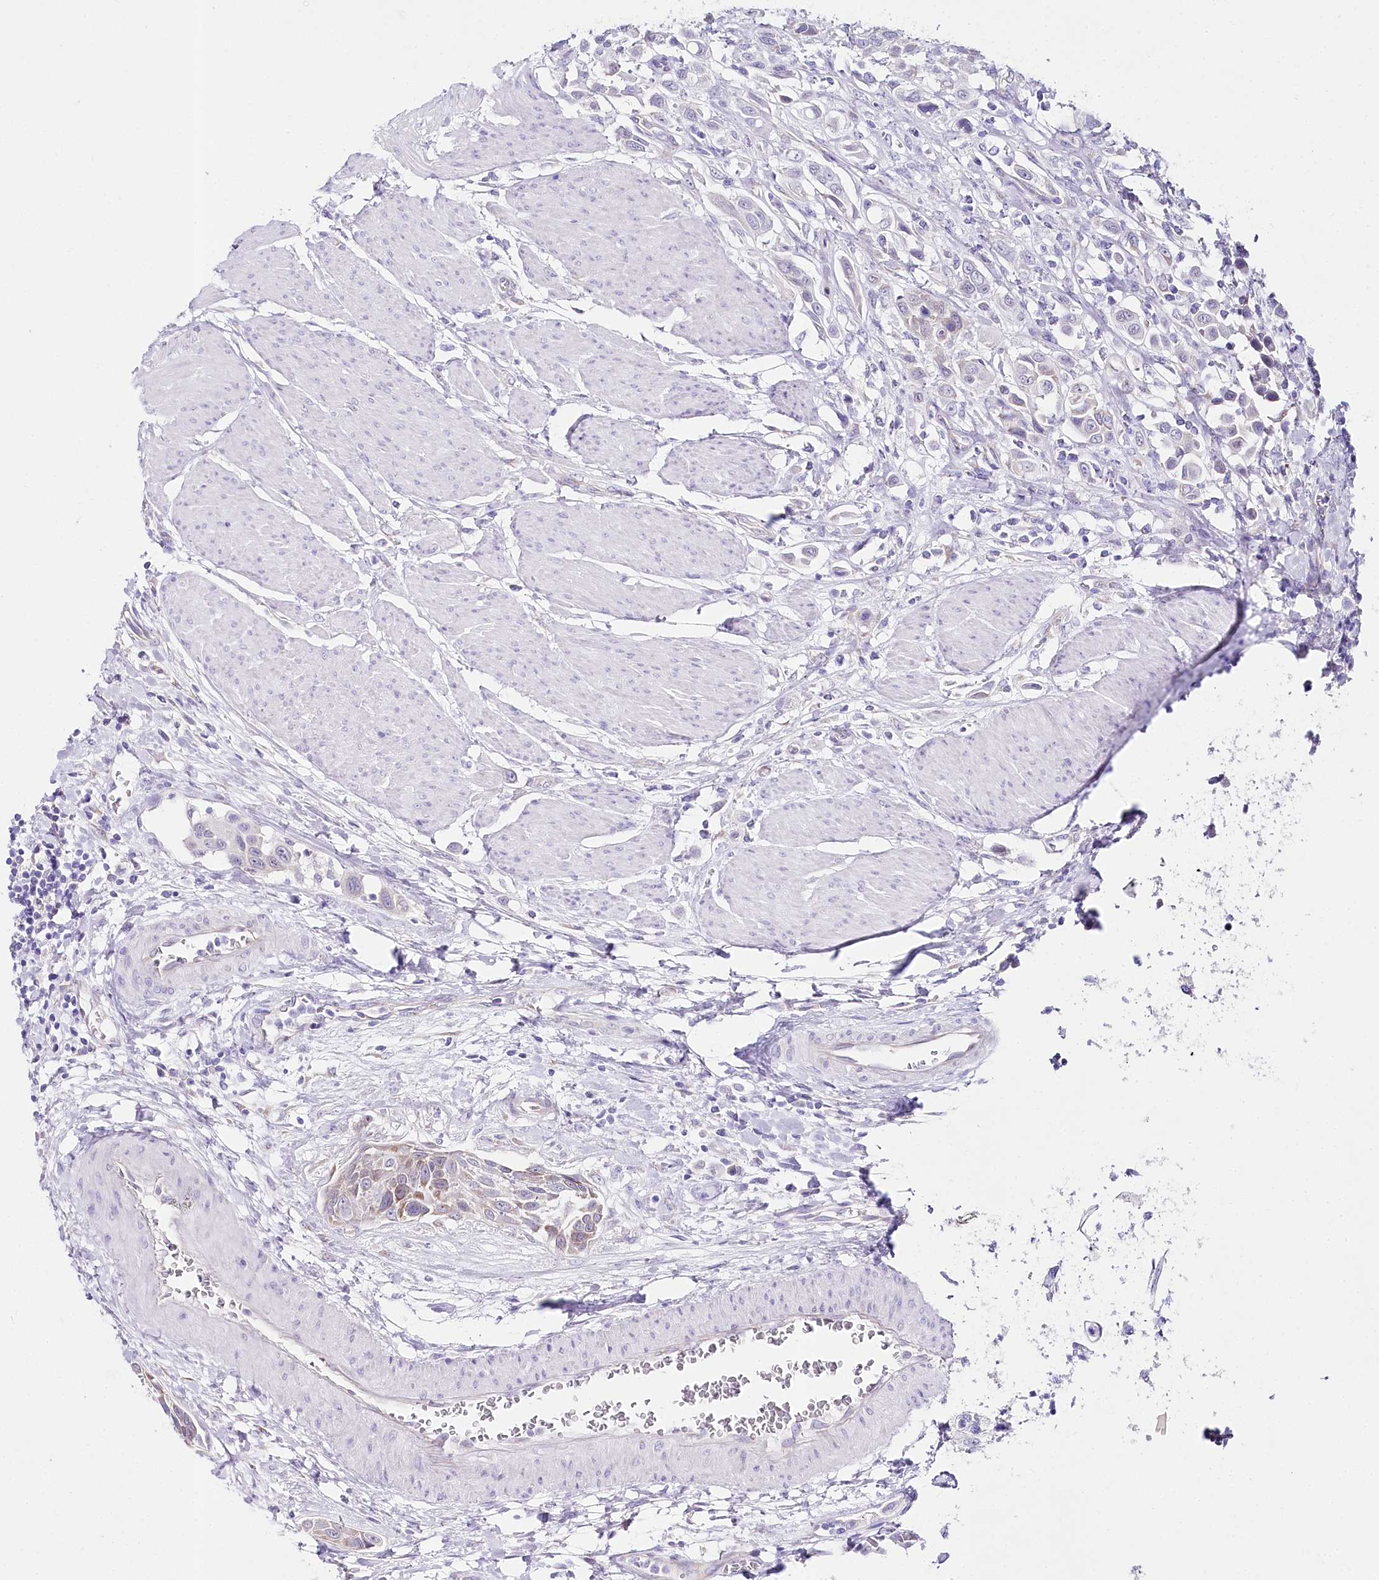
{"staining": {"intensity": "negative", "quantity": "none", "location": "none"}, "tissue": "urothelial cancer", "cell_type": "Tumor cells", "image_type": "cancer", "snomed": [{"axis": "morphology", "description": "Urothelial carcinoma, High grade"}, {"axis": "topography", "description": "Urinary bladder"}], "caption": "The immunohistochemistry image has no significant expression in tumor cells of urothelial cancer tissue.", "gene": "CSN3", "patient": {"sex": "male", "age": 50}}